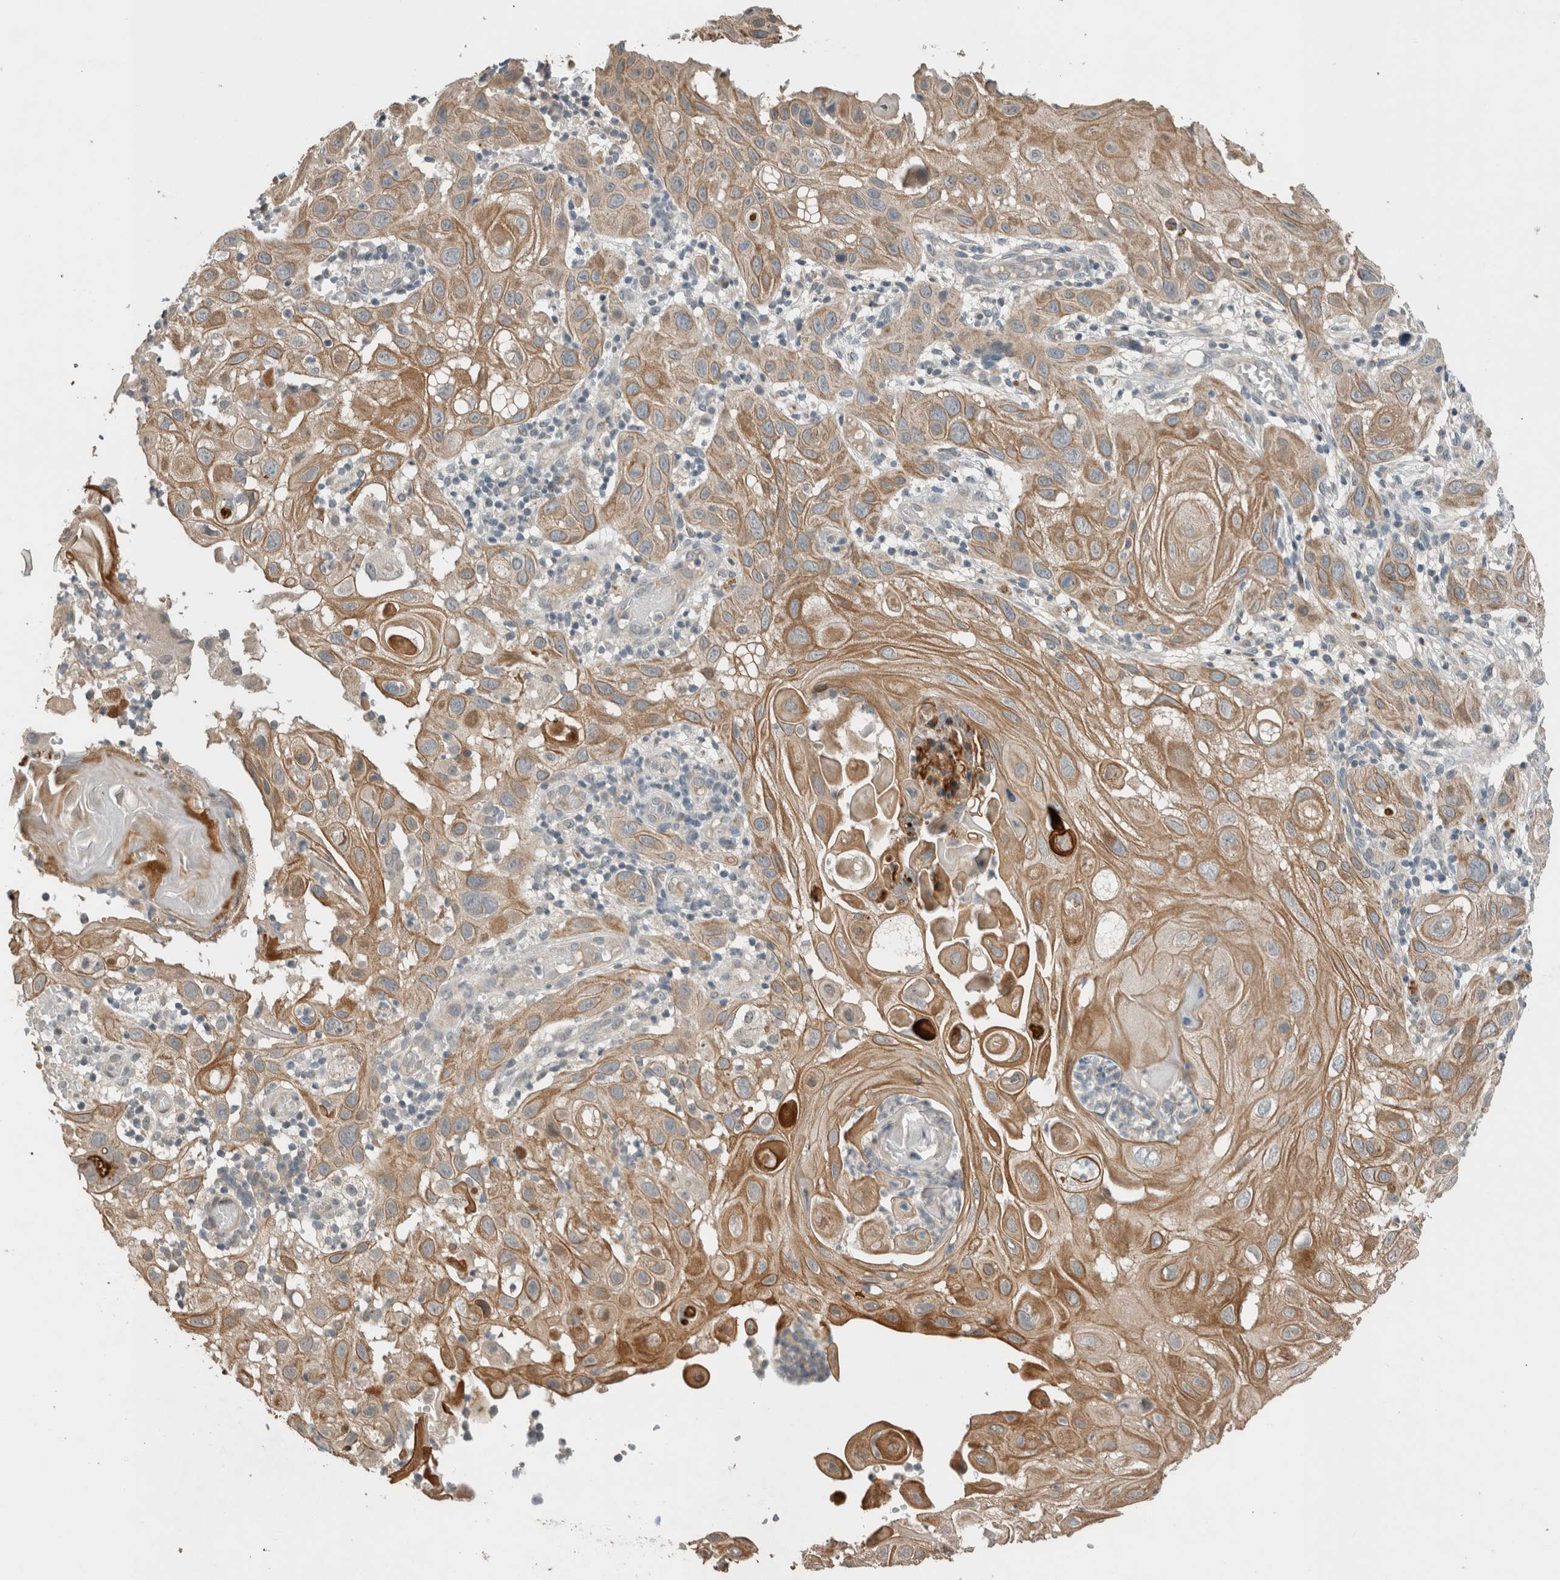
{"staining": {"intensity": "moderate", "quantity": "25%-75%", "location": "cytoplasmic/membranous"}, "tissue": "skin cancer", "cell_type": "Tumor cells", "image_type": "cancer", "snomed": [{"axis": "morphology", "description": "Normal tissue, NOS"}, {"axis": "morphology", "description": "Squamous cell carcinoma, NOS"}, {"axis": "topography", "description": "Skin"}], "caption": "A micrograph of human skin cancer stained for a protein reveals moderate cytoplasmic/membranous brown staining in tumor cells. The staining was performed using DAB to visualize the protein expression in brown, while the nuclei were stained in blue with hematoxylin (Magnification: 20x).", "gene": "ERCC6L2", "patient": {"sex": "female", "age": 96}}